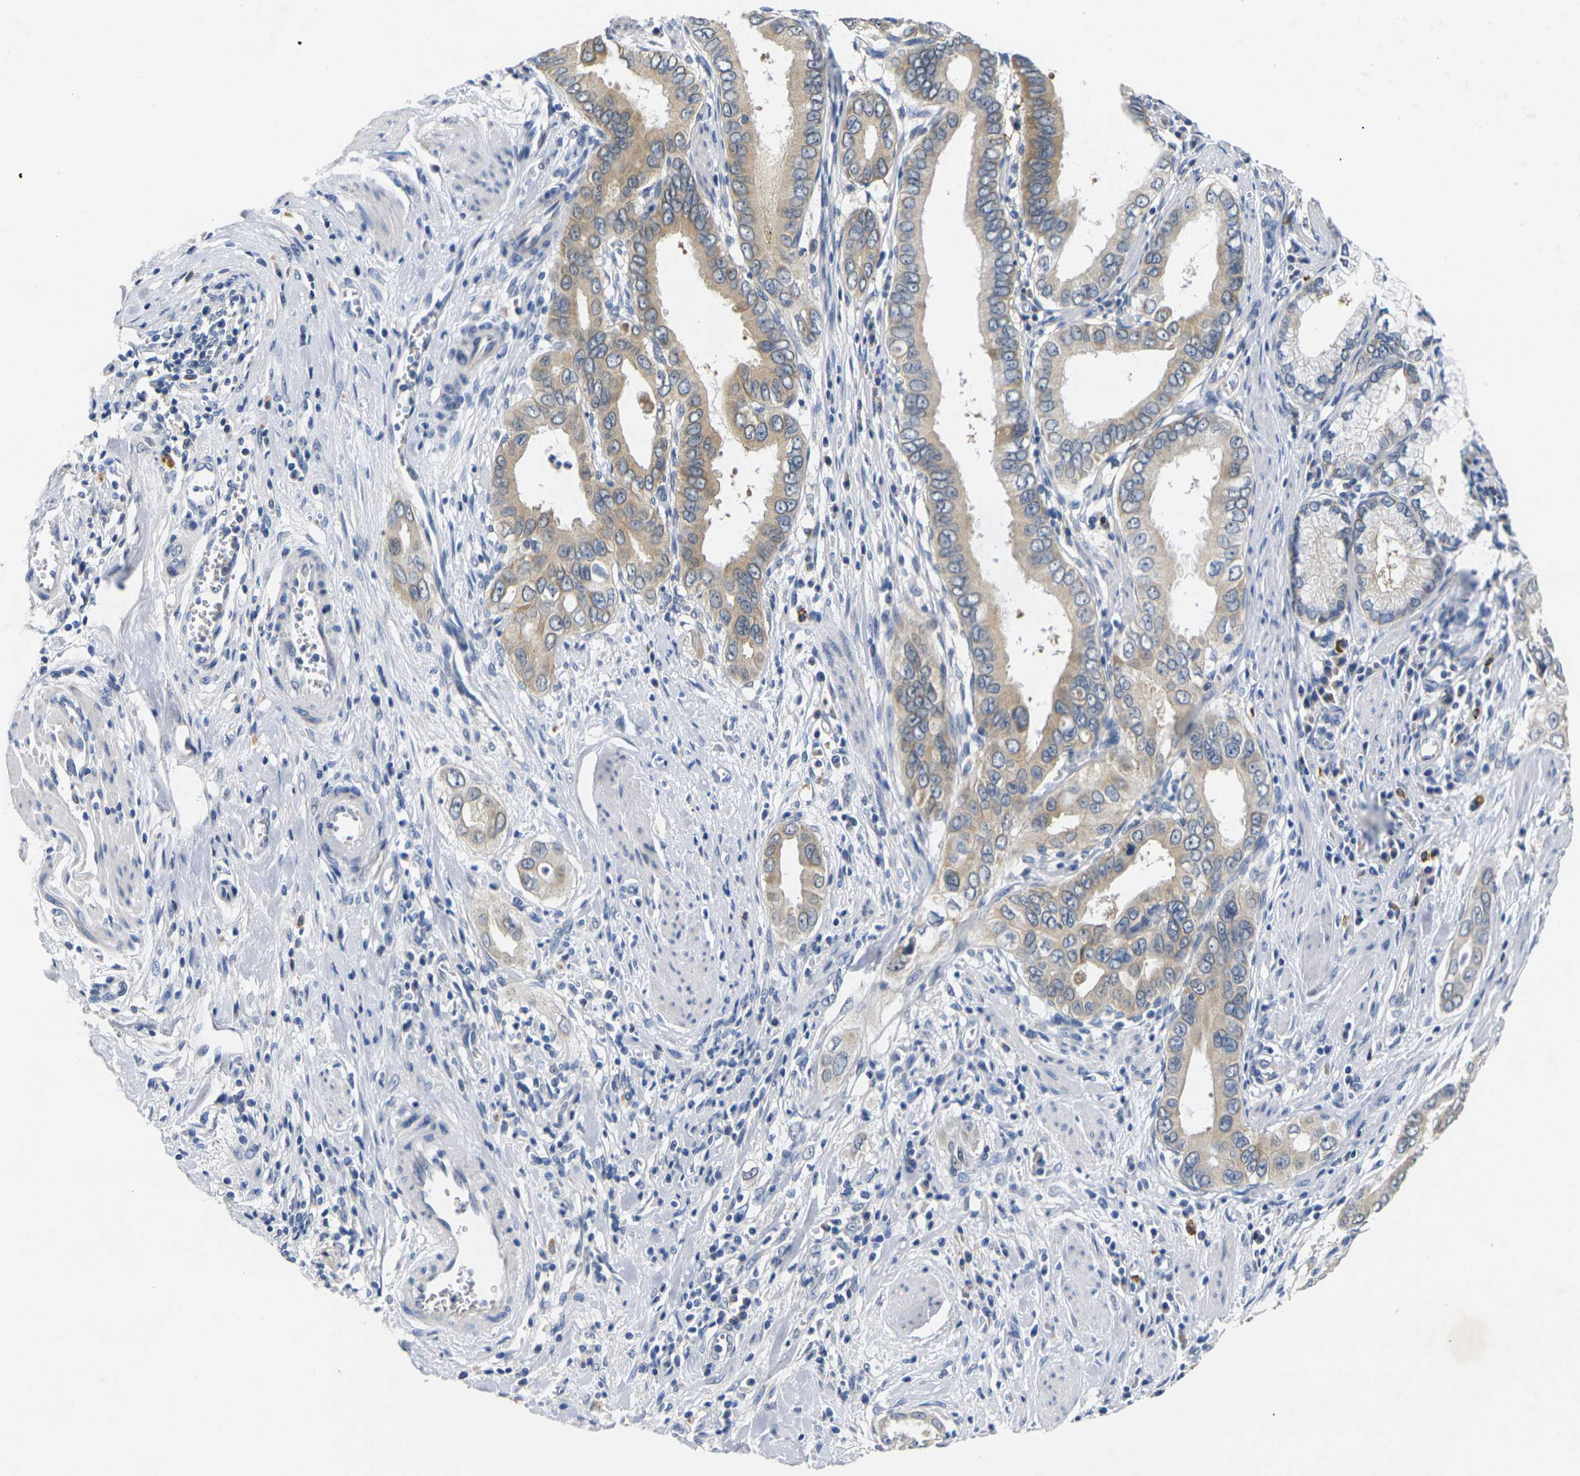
{"staining": {"intensity": "moderate", "quantity": ">75%", "location": "cytoplasmic/membranous"}, "tissue": "pancreatic cancer", "cell_type": "Tumor cells", "image_type": "cancer", "snomed": [{"axis": "morphology", "description": "Normal tissue, NOS"}, {"axis": "topography", "description": "Lymph node"}], "caption": "Protein expression analysis of human pancreatic cancer reveals moderate cytoplasmic/membranous positivity in approximately >75% of tumor cells. (DAB = brown stain, brightfield microscopy at high magnification).", "gene": "NOCT", "patient": {"sex": "male", "age": 50}}